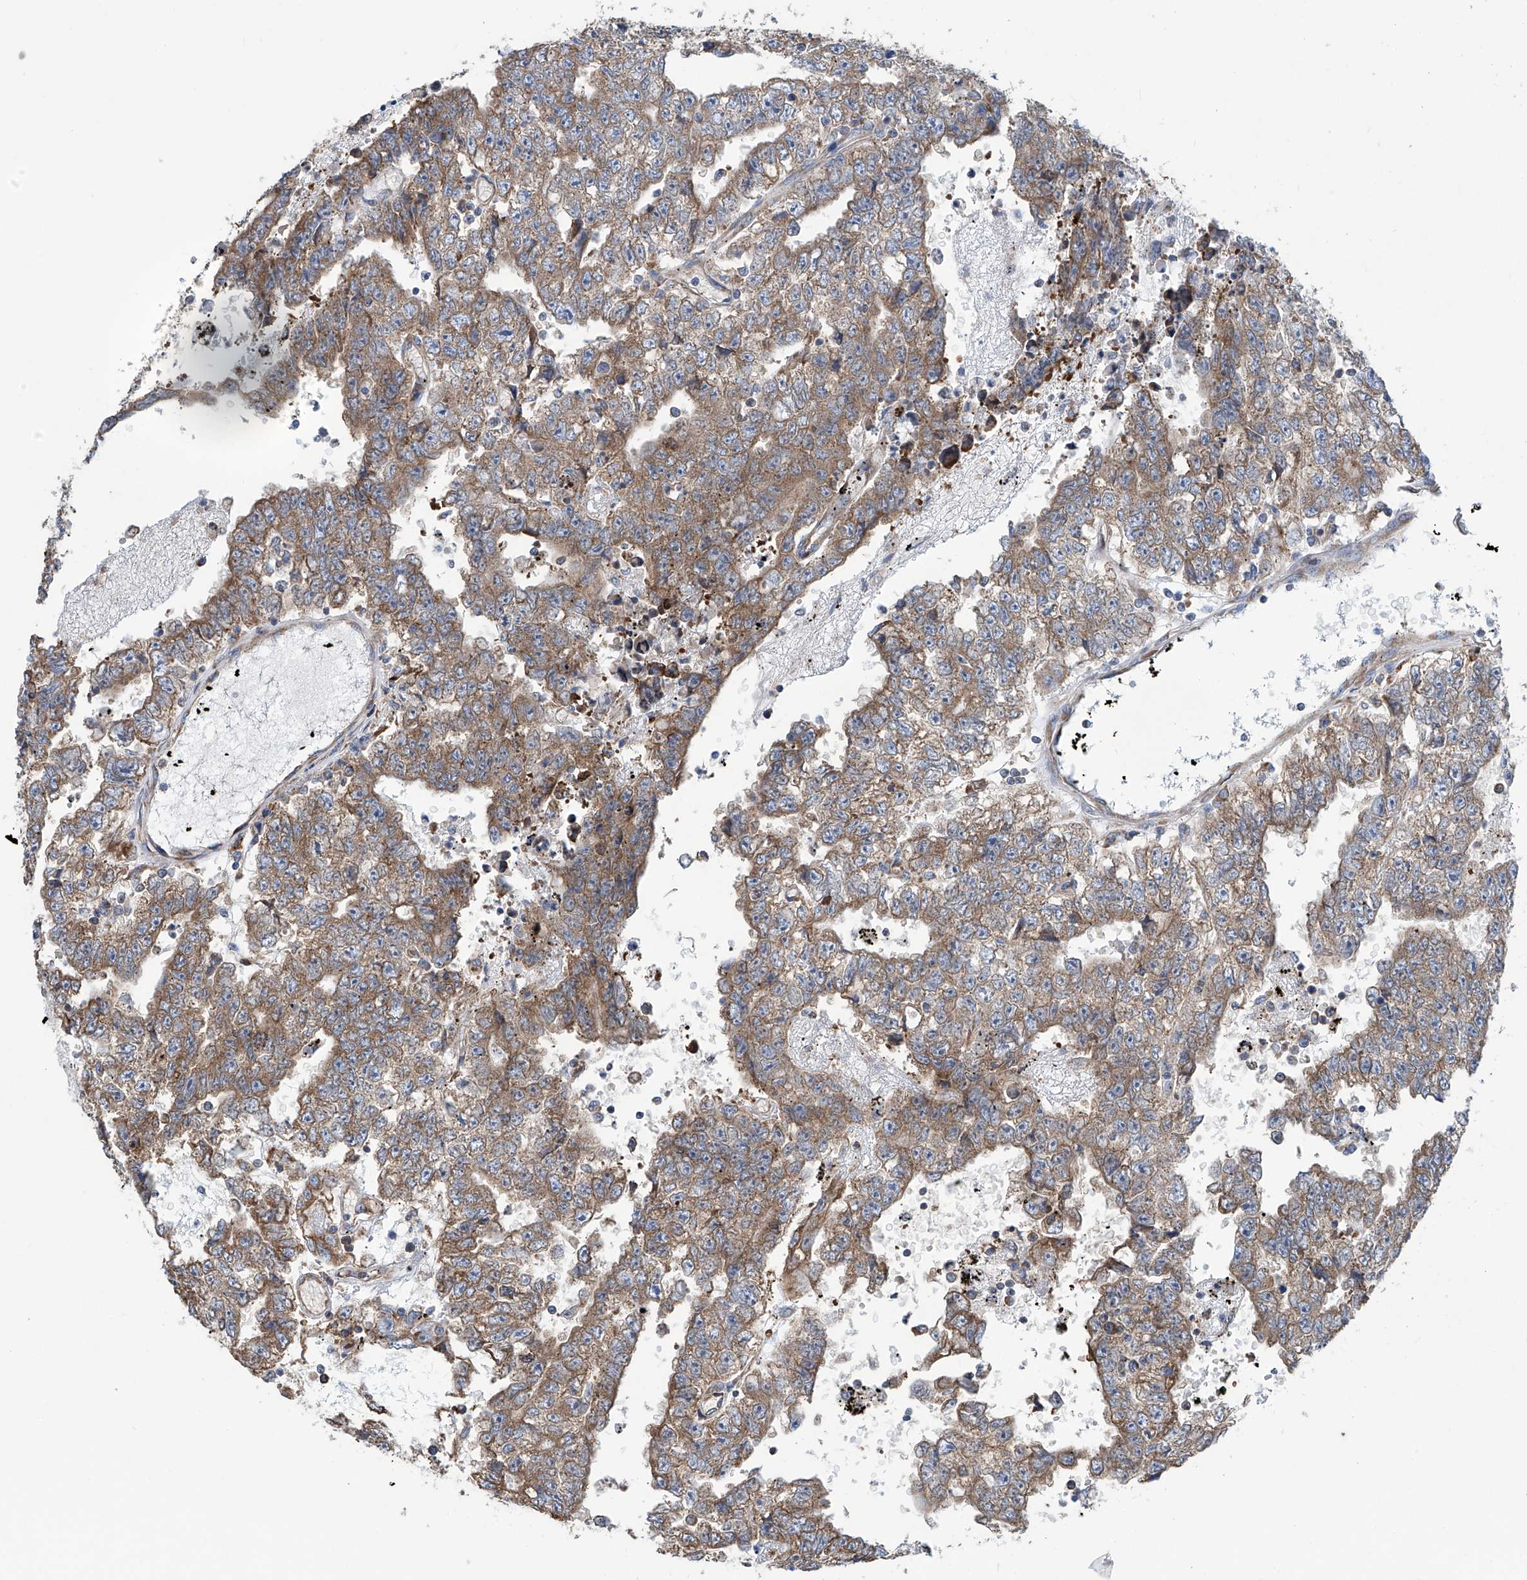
{"staining": {"intensity": "moderate", "quantity": ">75%", "location": "cytoplasmic/membranous"}, "tissue": "testis cancer", "cell_type": "Tumor cells", "image_type": "cancer", "snomed": [{"axis": "morphology", "description": "Carcinoma, Embryonal, NOS"}, {"axis": "topography", "description": "Testis"}], "caption": "Protein expression analysis of human embryonal carcinoma (testis) reveals moderate cytoplasmic/membranous positivity in about >75% of tumor cells.", "gene": "SENP2", "patient": {"sex": "male", "age": 25}}